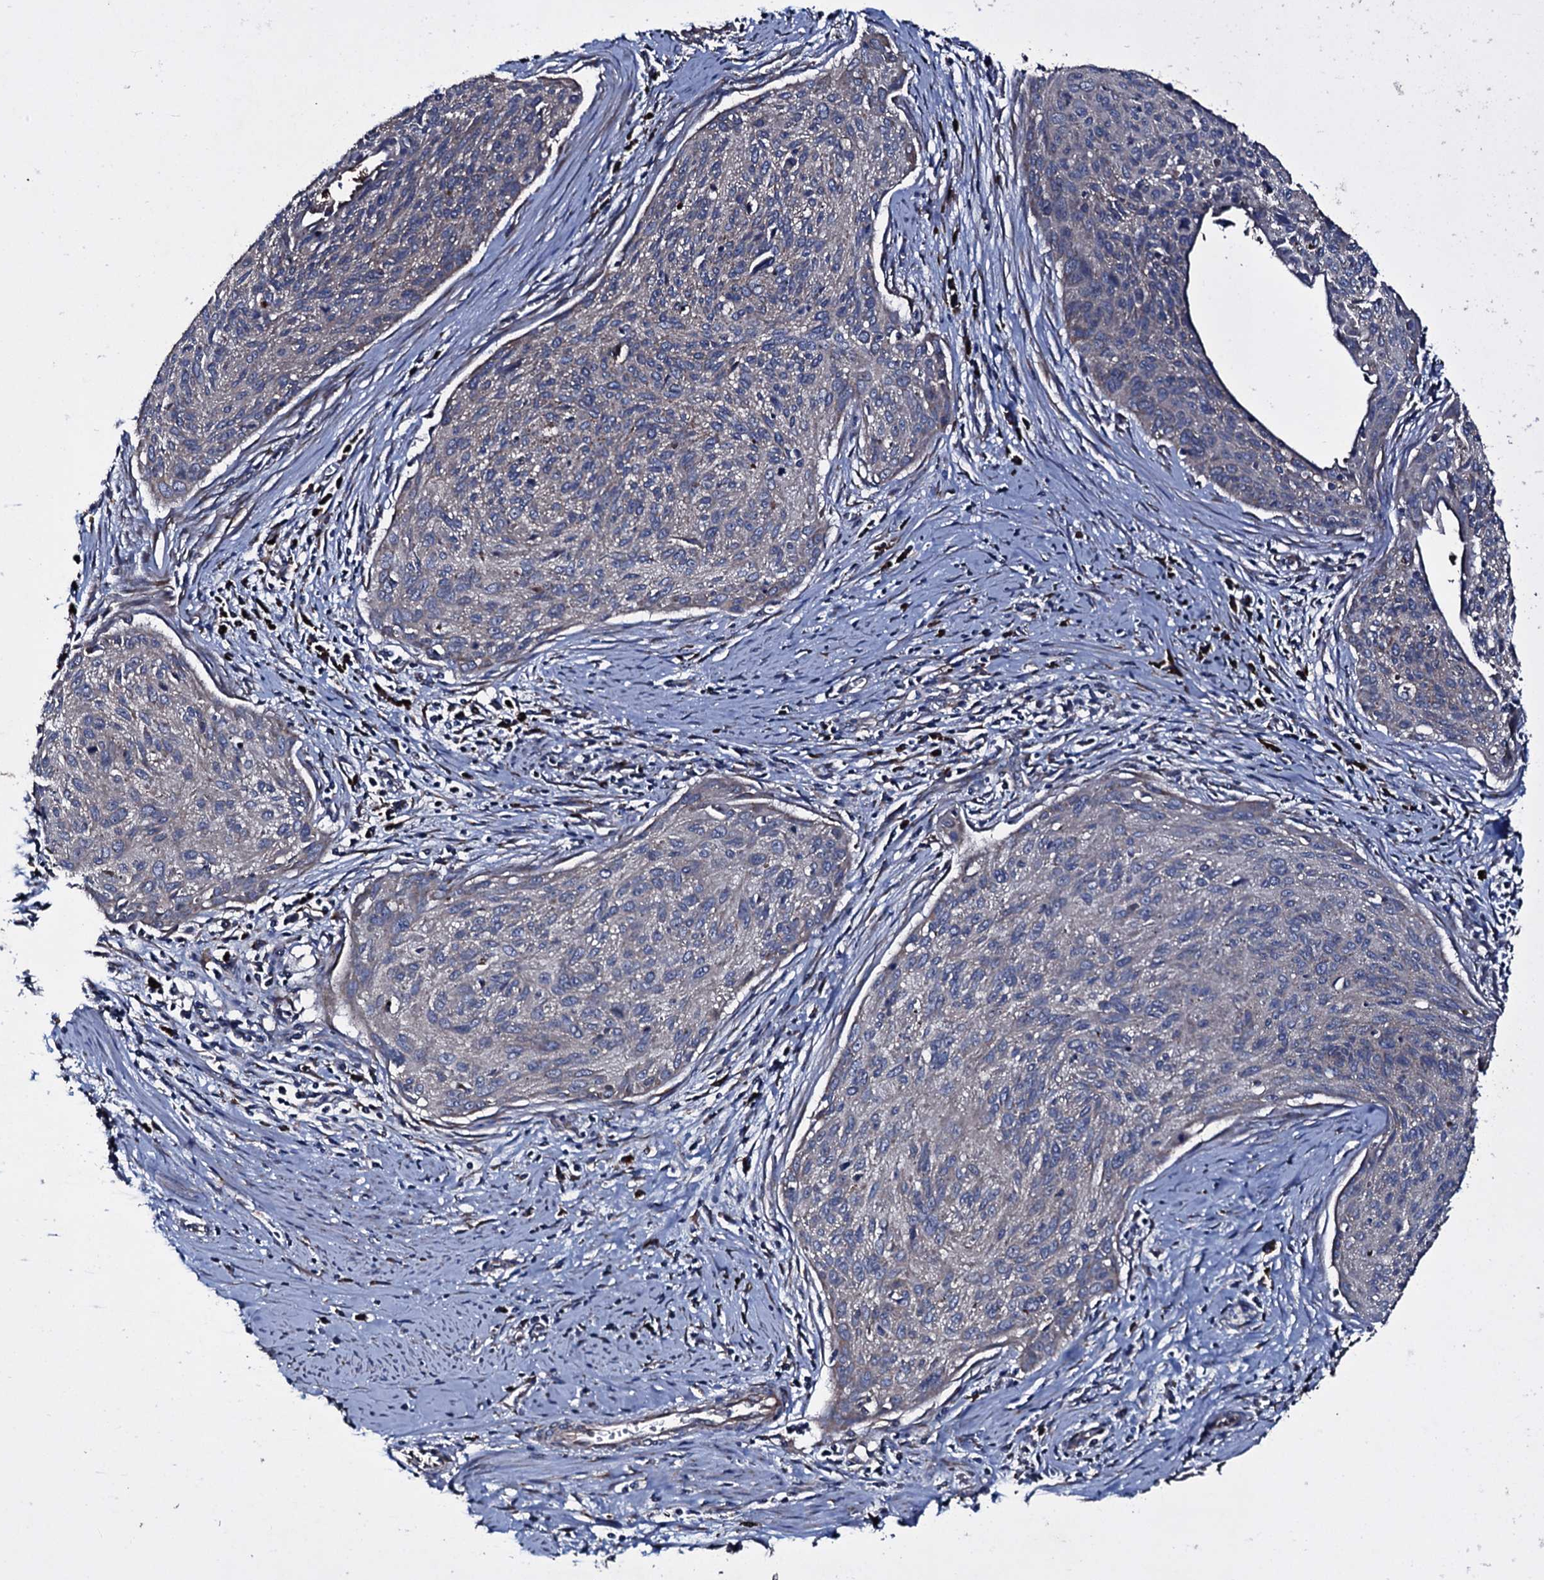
{"staining": {"intensity": "negative", "quantity": "none", "location": "none"}, "tissue": "cervical cancer", "cell_type": "Tumor cells", "image_type": "cancer", "snomed": [{"axis": "morphology", "description": "Squamous cell carcinoma, NOS"}, {"axis": "topography", "description": "Cervix"}], "caption": "The micrograph exhibits no significant staining in tumor cells of squamous cell carcinoma (cervical). Nuclei are stained in blue.", "gene": "ACSS3", "patient": {"sex": "female", "age": 55}}